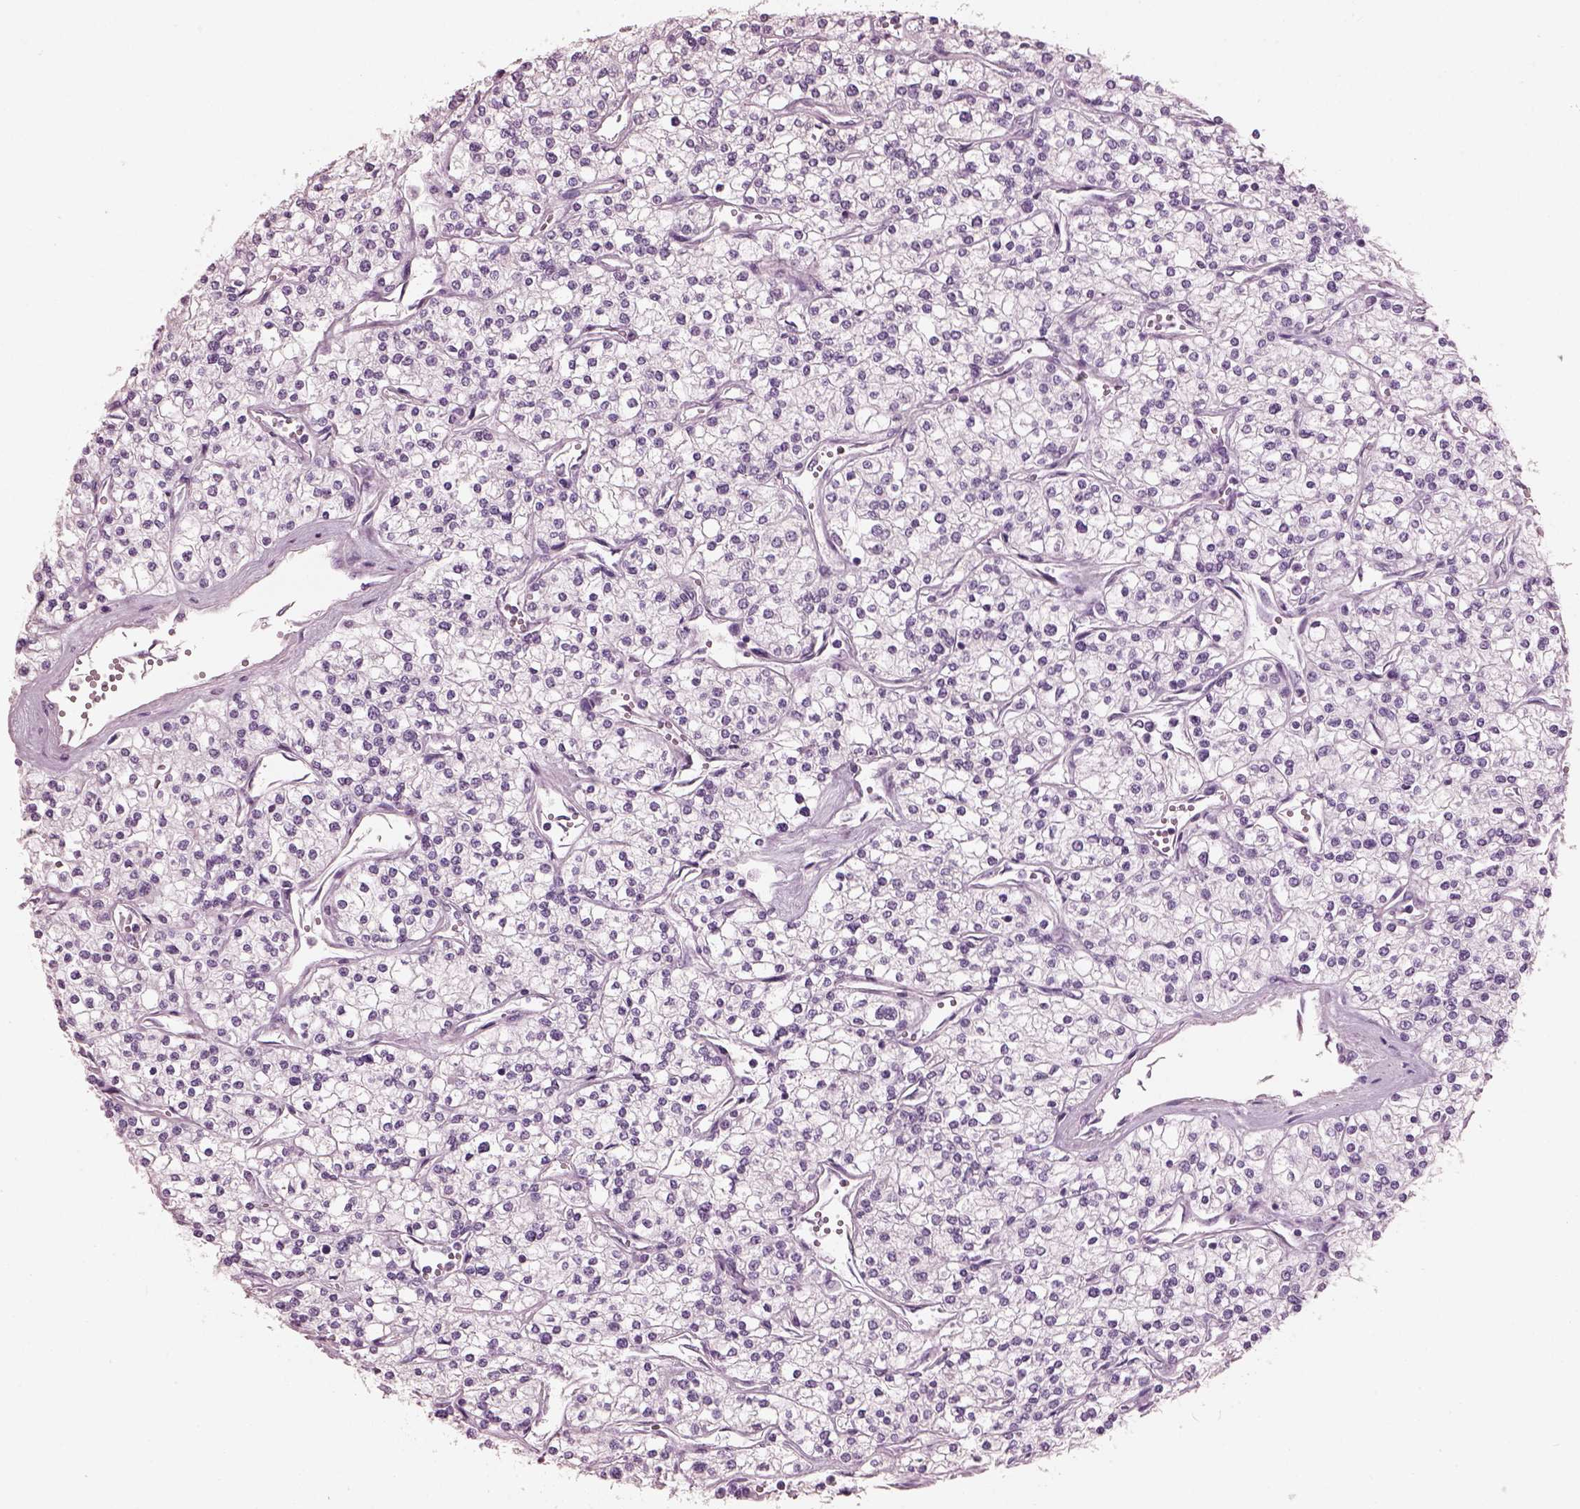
{"staining": {"intensity": "negative", "quantity": "none", "location": "none"}, "tissue": "renal cancer", "cell_type": "Tumor cells", "image_type": "cancer", "snomed": [{"axis": "morphology", "description": "Adenocarcinoma, NOS"}, {"axis": "topography", "description": "Kidney"}], "caption": "DAB immunohistochemical staining of renal cancer (adenocarcinoma) displays no significant positivity in tumor cells.", "gene": "HYDIN", "patient": {"sex": "male", "age": 80}}